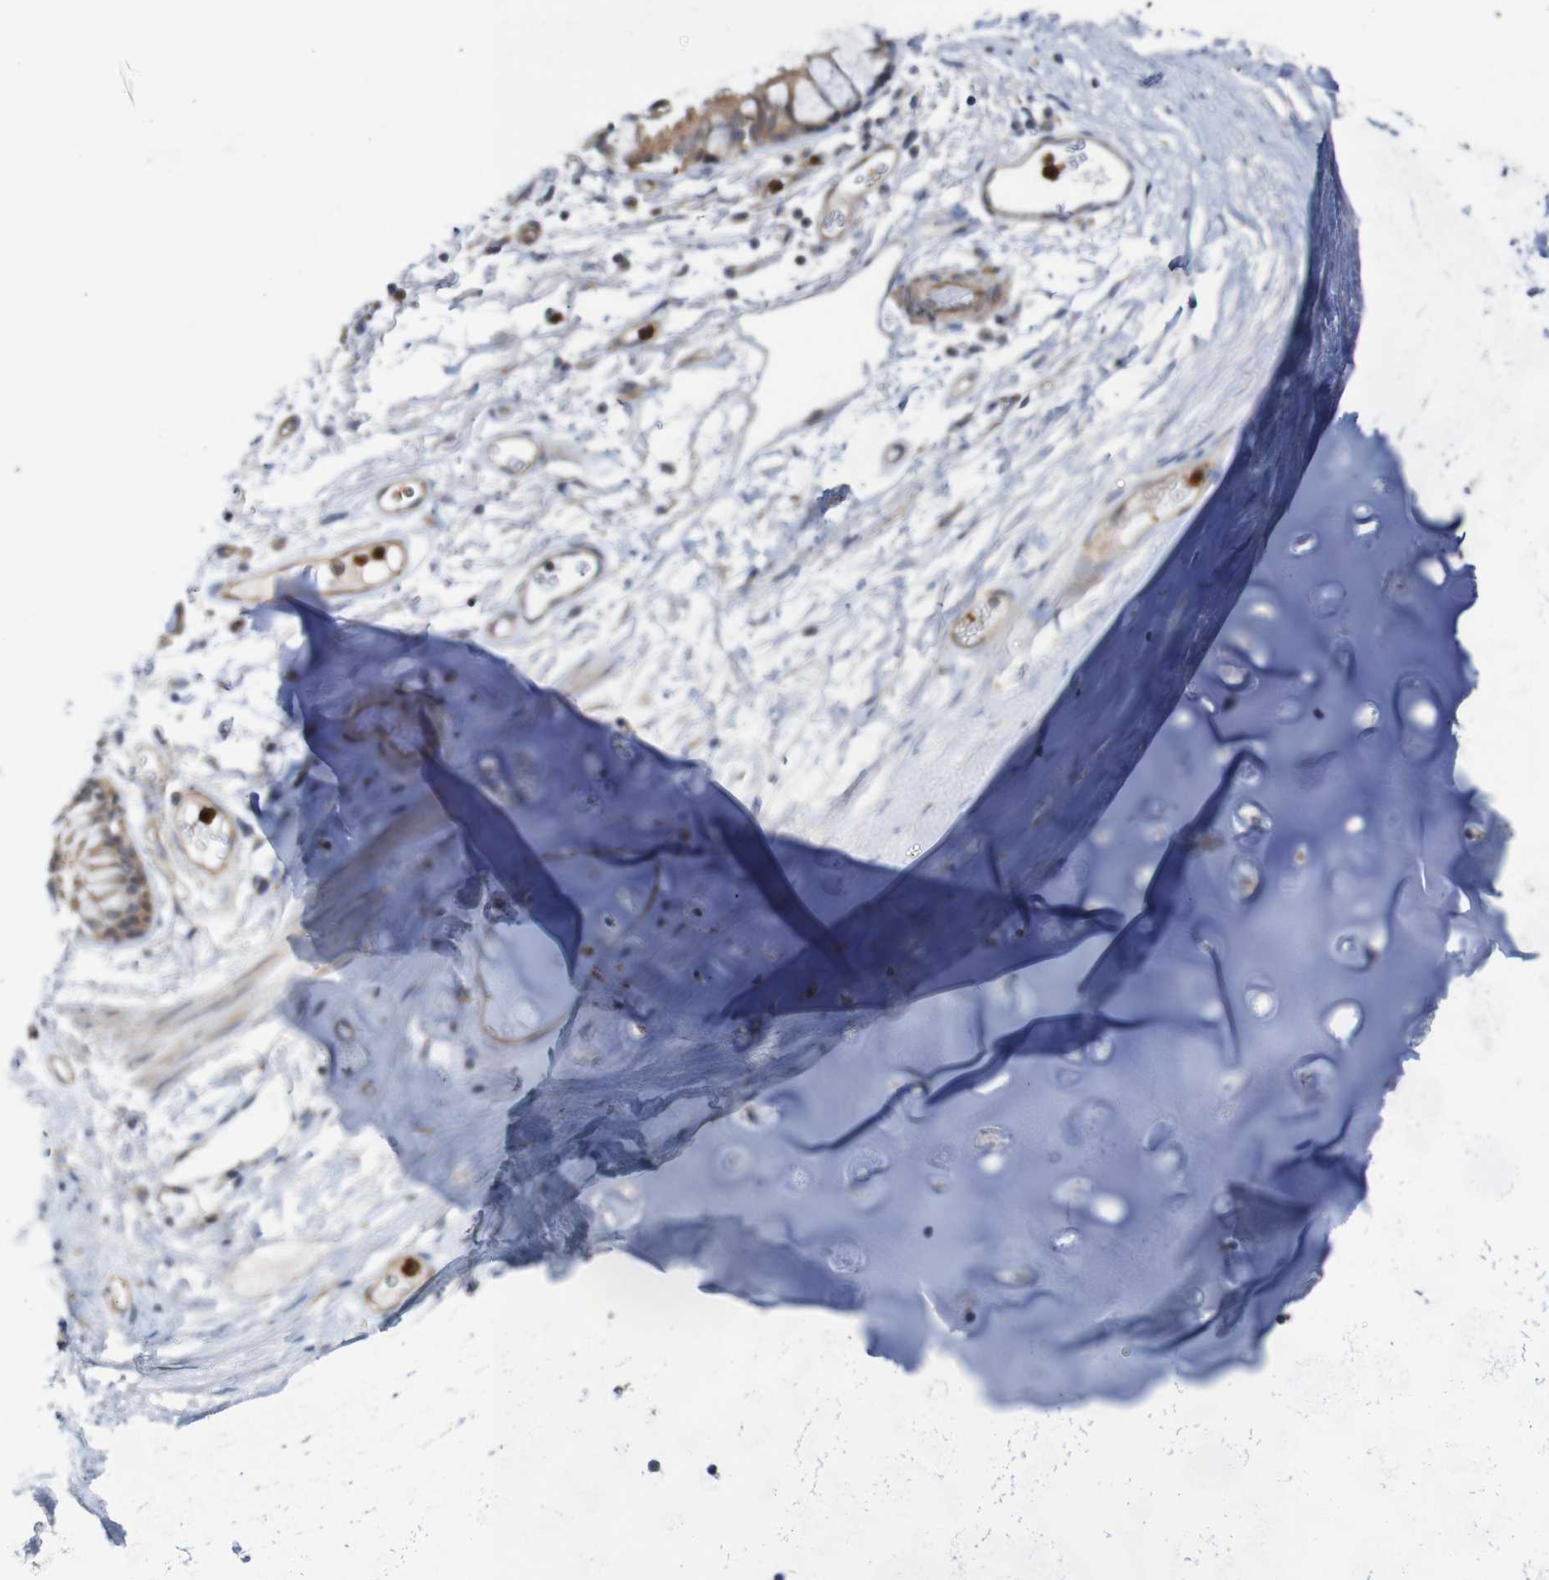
{"staining": {"intensity": "negative", "quantity": "none", "location": "none"}, "tissue": "adipose tissue", "cell_type": "Adipocytes", "image_type": "normal", "snomed": [{"axis": "morphology", "description": "Normal tissue, NOS"}, {"axis": "topography", "description": "Cartilage tissue"}, {"axis": "topography", "description": "Bronchus"}], "caption": "Protein analysis of benign adipose tissue reveals no significant staining in adipocytes.", "gene": "ST8SIA6", "patient": {"sex": "female", "age": 73}}